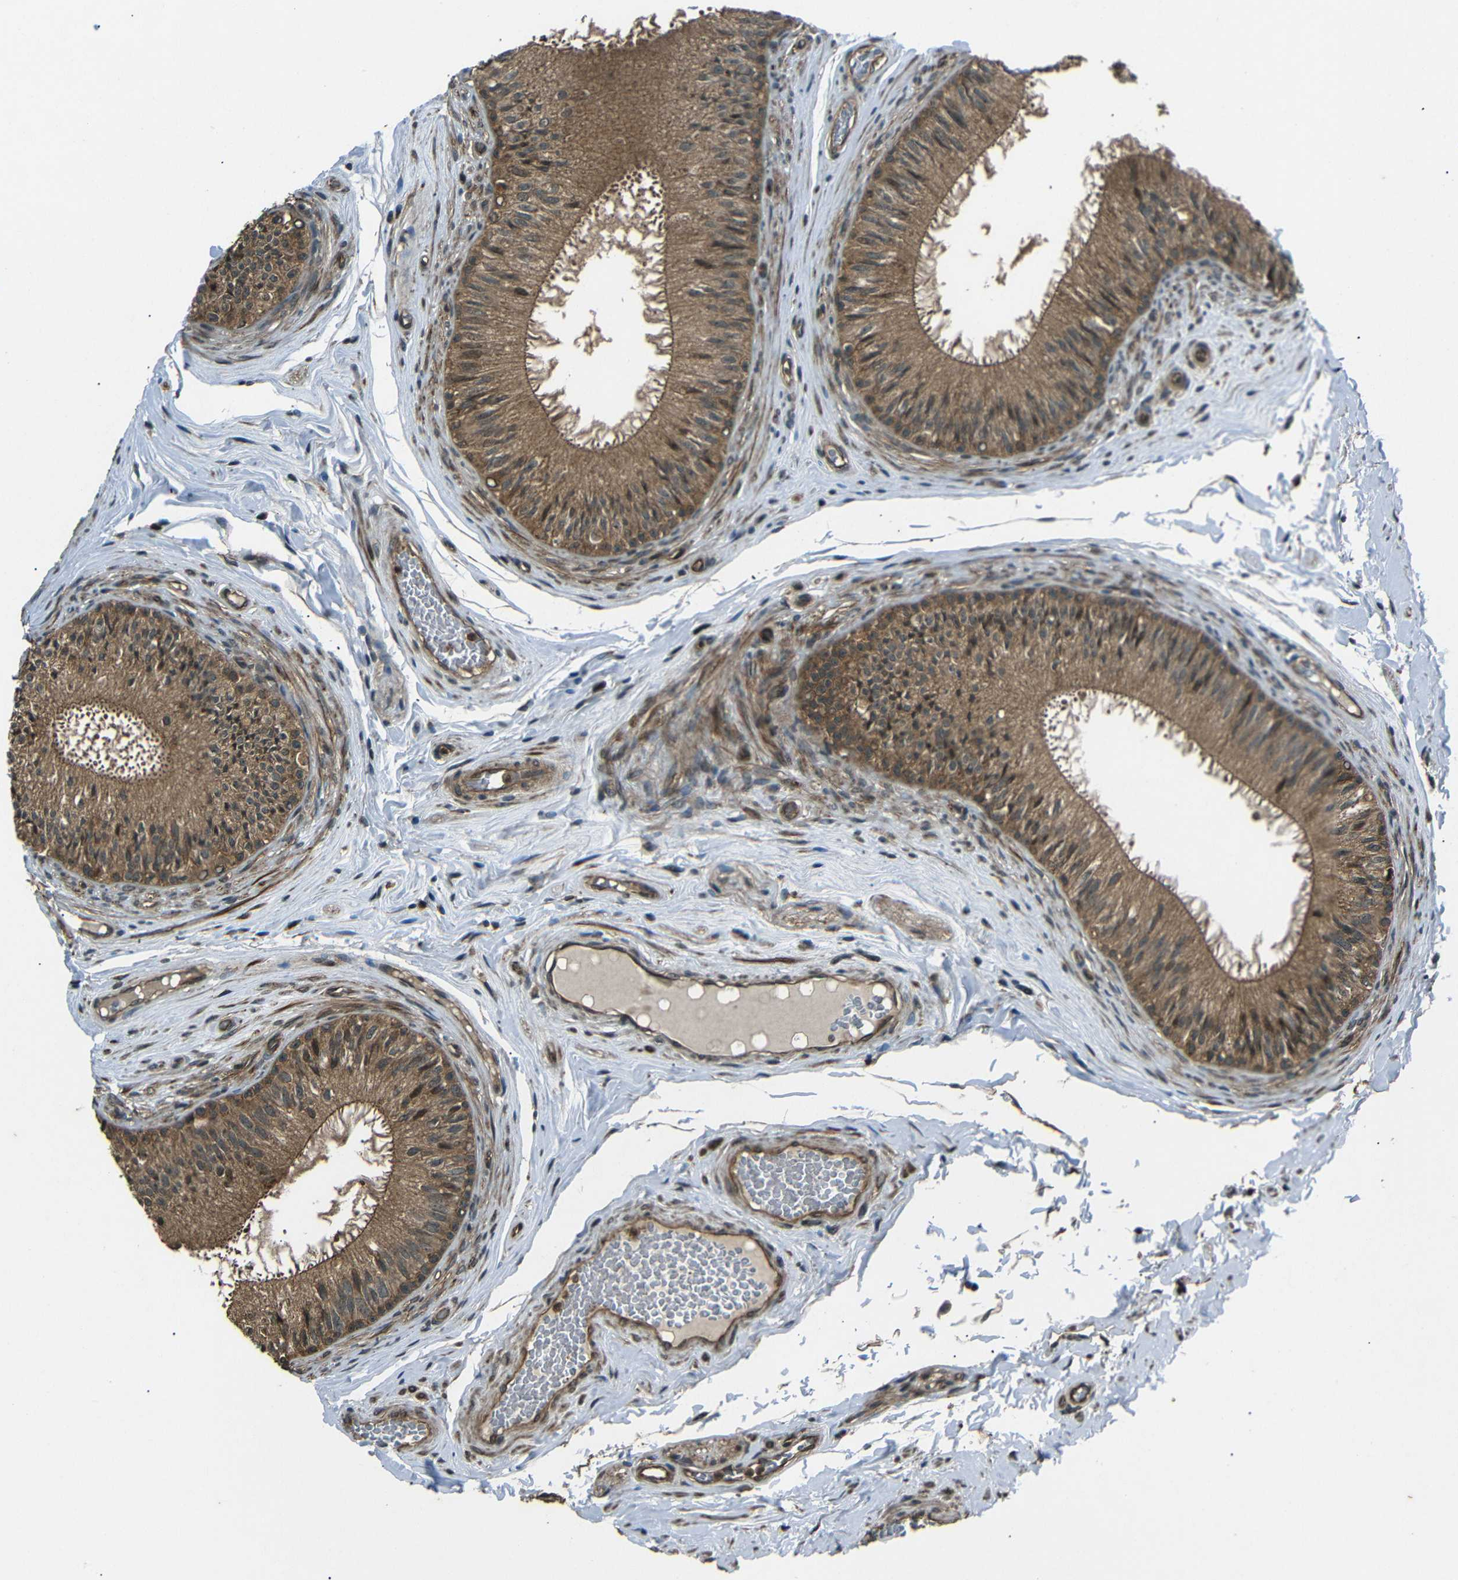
{"staining": {"intensity": "moderate", "quantity": ">75%", "location": "cytoplasmic/membranous"}, "tissue": "epididymis", "cell_type": "Glandular cells", "image_type": "normal", "snomed": [{"axis": "morphology", "description": "Normal tissue, NOS"}, {"axis": "topography", "description": "Testis"}, {"axis": "topography", "description": "Epididymis"}], "caption": "Epididymis stained with a brown dye displays moderate cytoplasmic/membranous positive expression in approximately >75% of glandular cells.", "gene": "PLK2", "patient": {"sex": "male", "age": 36}}